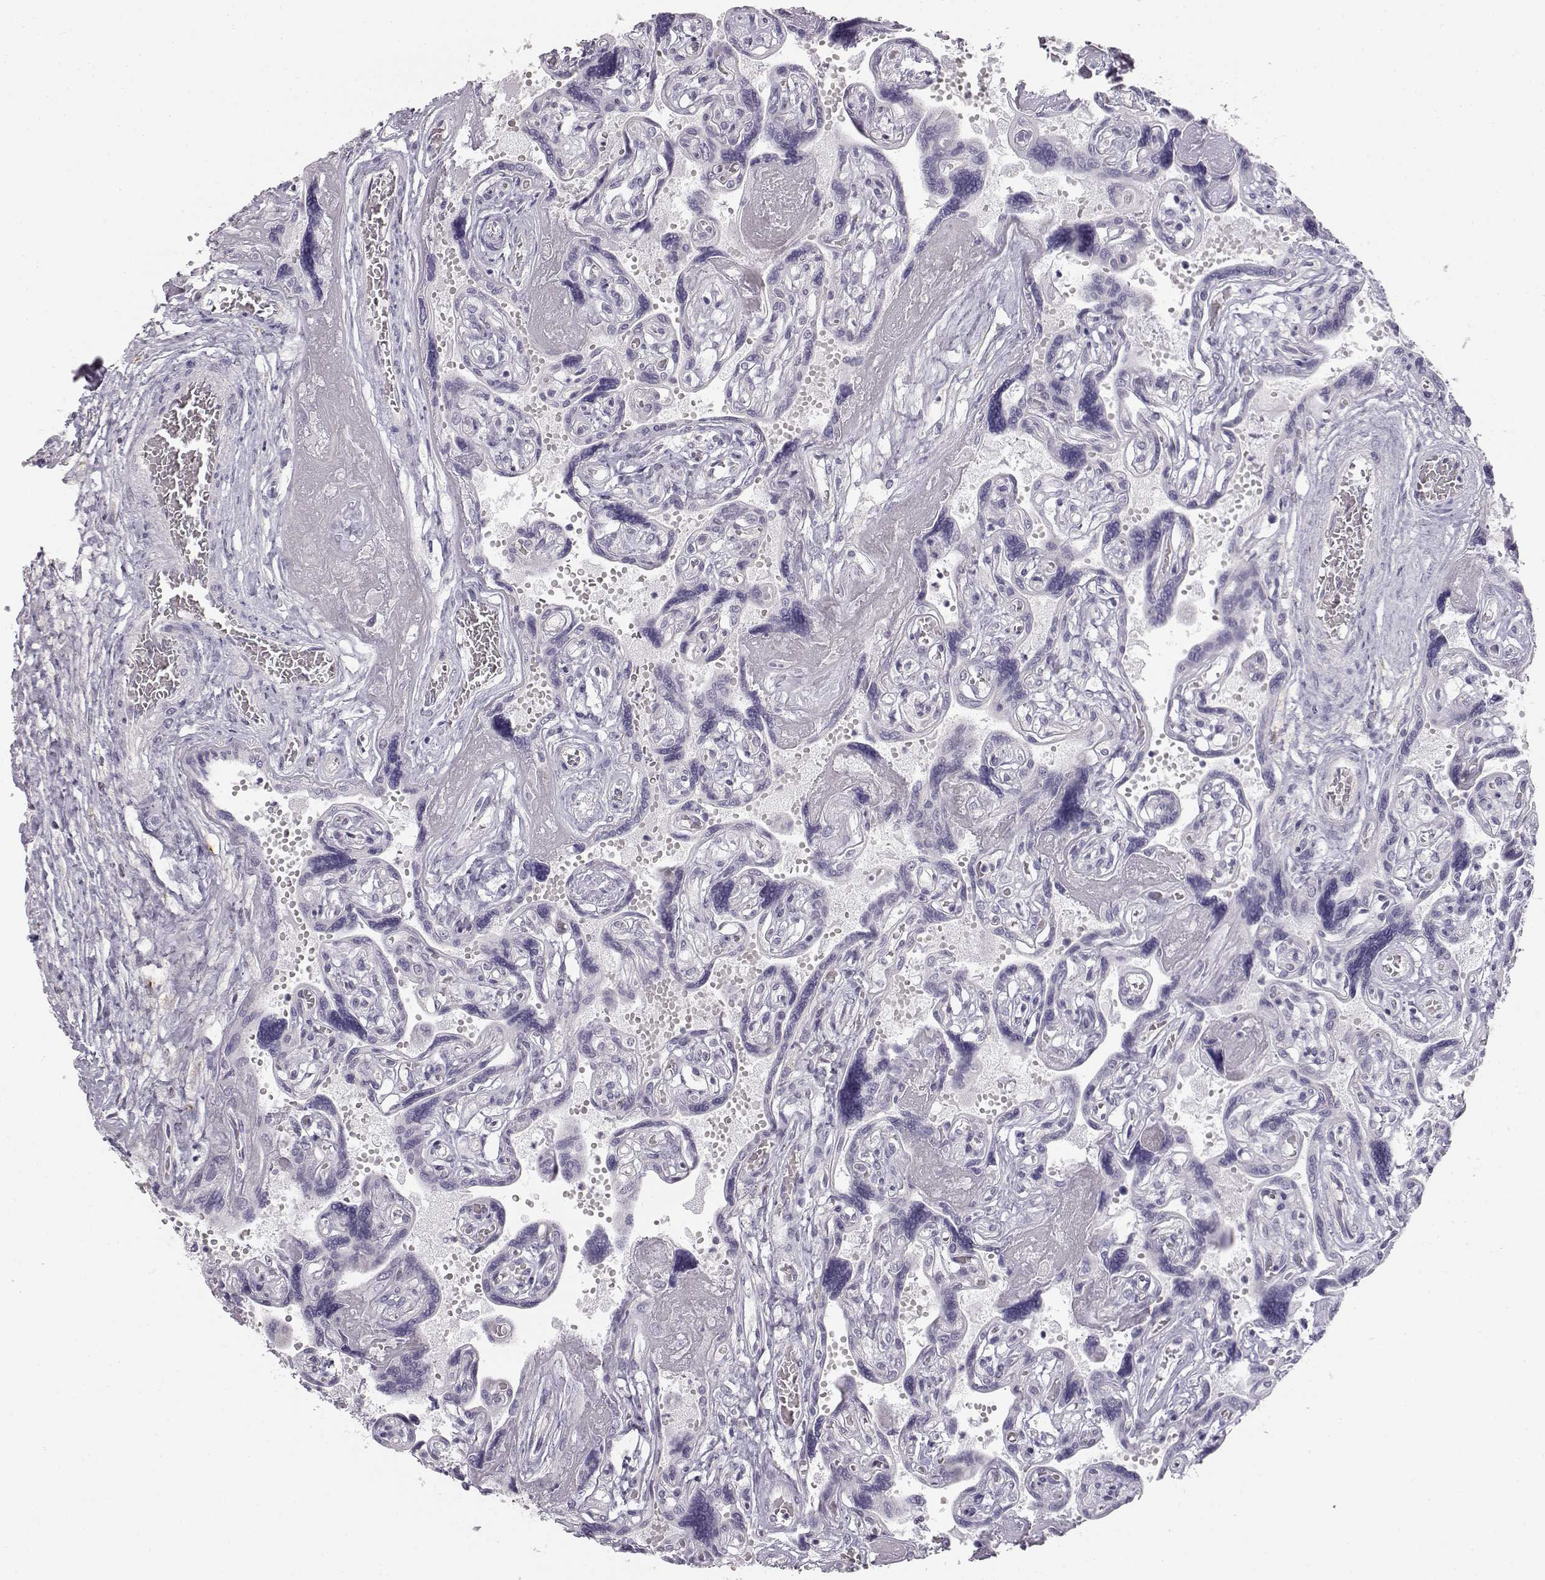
{"staining": {"intensity": "negative", "quantity": "none", "location": "none"}, "tissue": "placenta", "cell_type": "Decidual cells", "image_type": "normal", "snomed": [{"axis": "morphology", "description": "Normal tissue, NOS"}, {"axis": "topography", "description": "Placenta"}], "caption": "The micrograph displays no staining of decidual cells in benign placenta.", "gene": "MYCBPAP", "patient": {"sex": "female", "age": 32}}